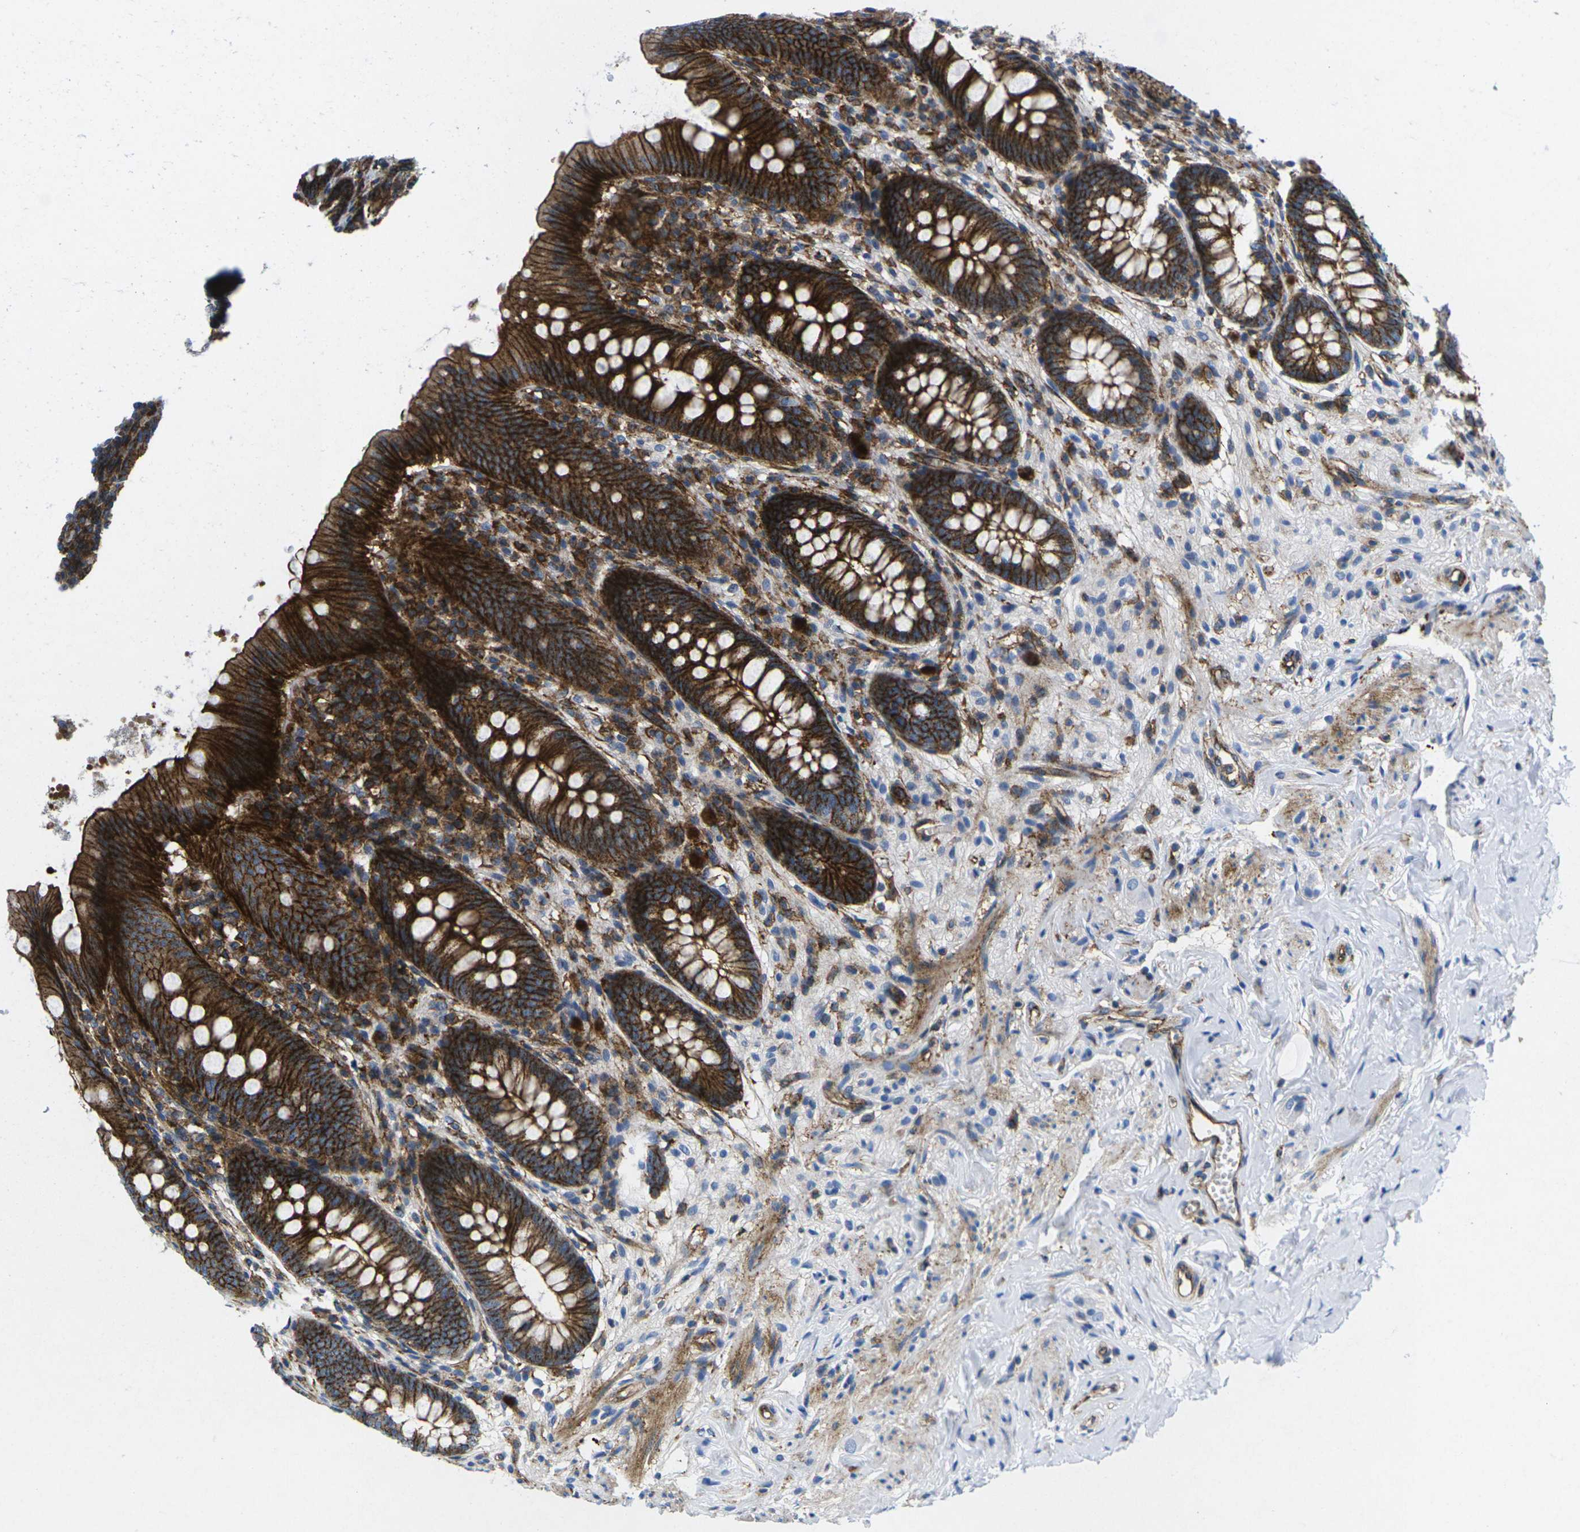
{"staining": {"intensity": "strong", "quantity": ">75%", "location": "cytoplasmic/membranous"}, "tissue": "appendix", "cell_type": "Glandular cells", "image_type": "normal", "snomed": [{"axis": "morphology", "description": "Normal tissue, NOS"}, {"axis": "topography", "description": "Appendix"}], "caption": "Appendix stained with DAB (3,3'-diaminobenzidine) immunohistochemistry shows high levels of strong cytoplasmic/membranous expression in about >75% of glandular cells. Nuclei are stained in blue.", "gene": "IQGAP1", "patient": {"sex": "male", "age": 56}}